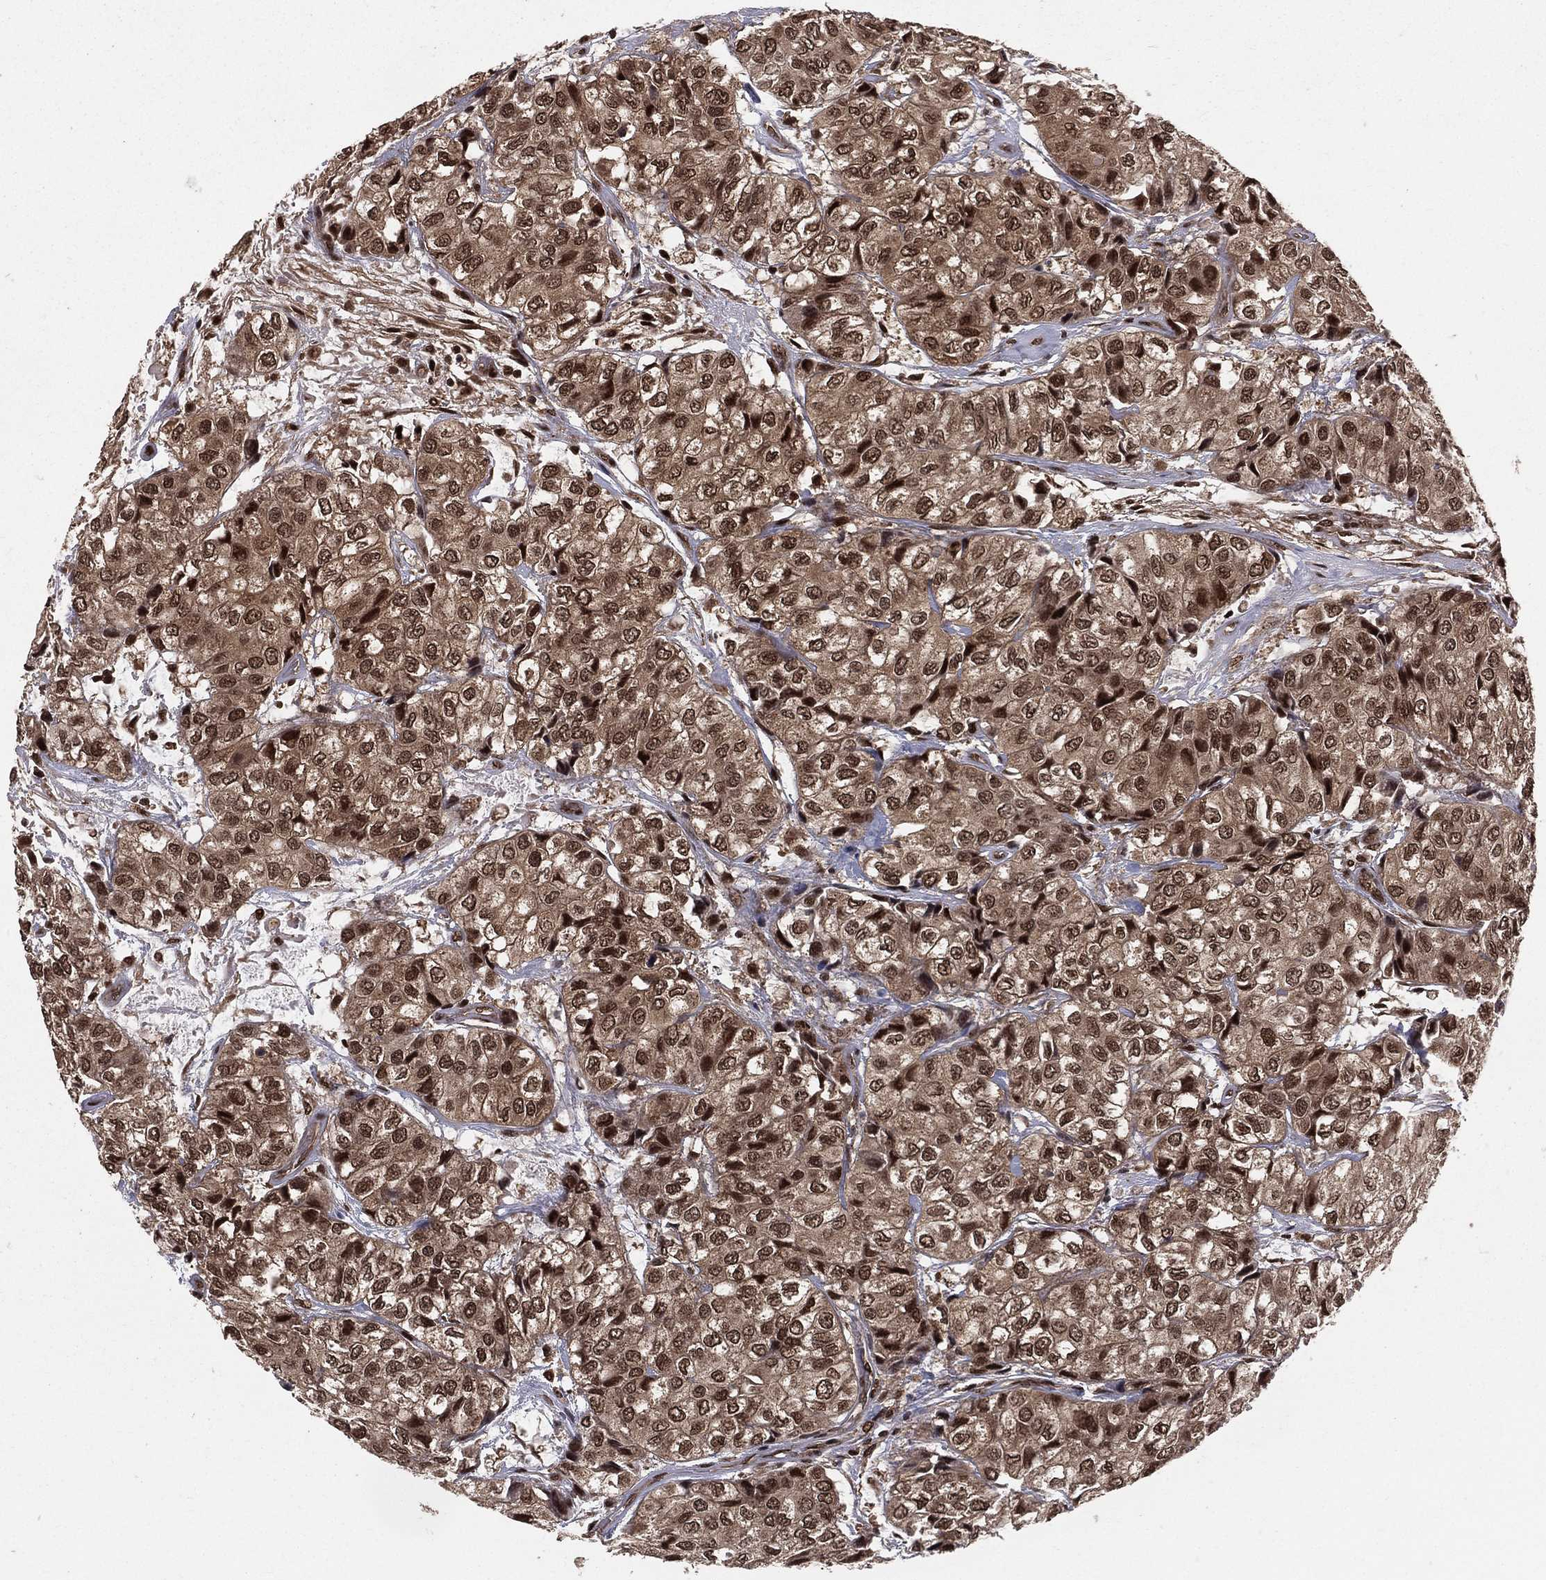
{"staining": {"intensity": "strong", "quantity": ">75%", "location": "nuclear"}, "tissue": "urothelial cancer", "cell_type": "Tumor cells", "image_type": "cancer", "snomed": [{"axis": "morphology", "description": "Urothelial carcinoma, High grade"}, {"axis": "topography", "description": "Urinary bladder"}], "caption": "High-grade urothelial carcinoma stained with IHC demonstrates strong nuclear staining in approximately >75% of tumor cells. The staining was performed using DAB to visualize the protein expression in brown, while the nuclei were stained in blue with hematoxylin (Magnification: 20x).", "gene": "COPS4", "patient": {"sex": "male", "age": 73}}